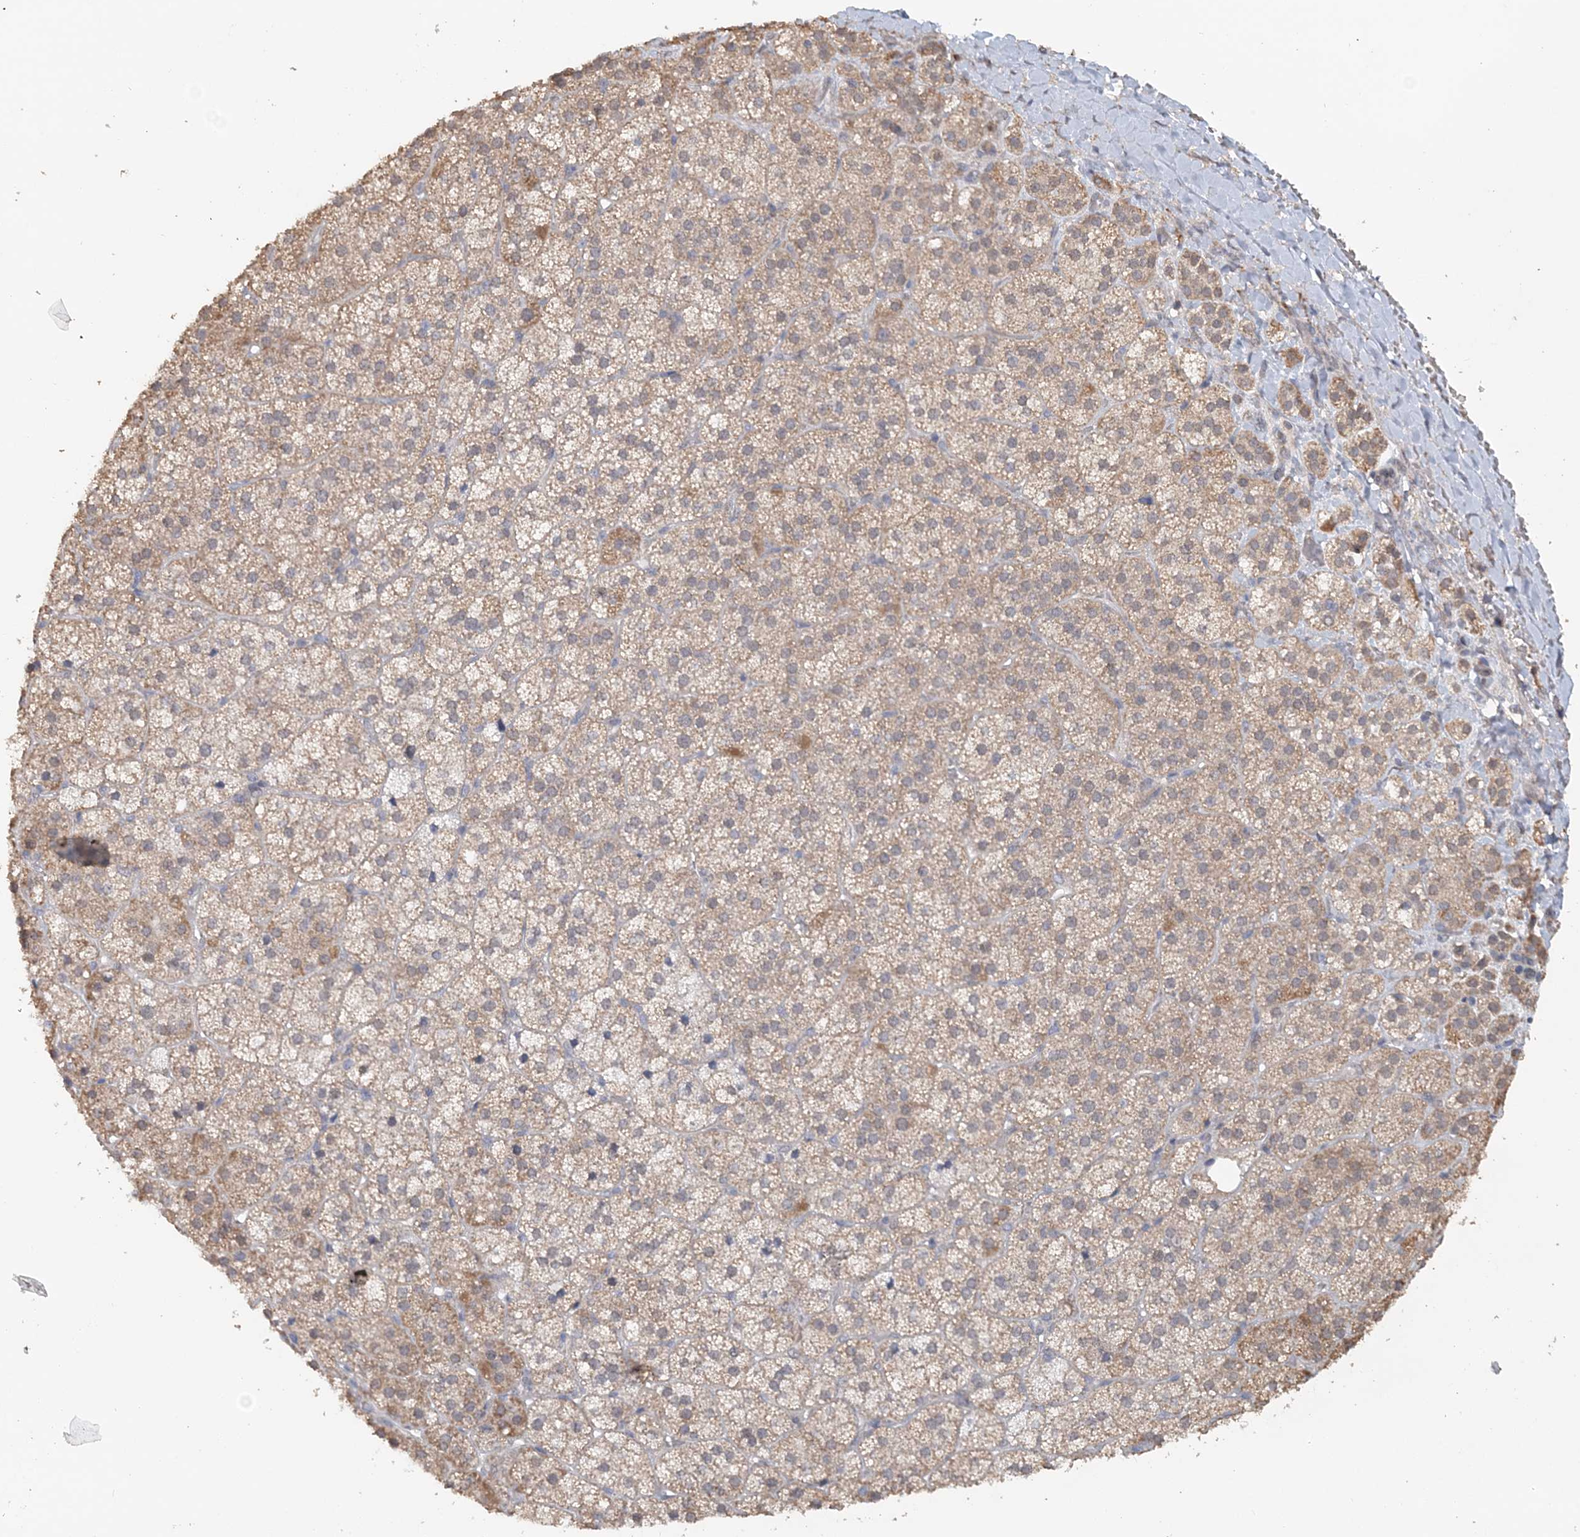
{"staining": {"intensity": "weak", "quantity": ">75%", "location": "cytoplasmic/membranous"}, "tissue": "adrenal gland", "cell_type": "Glandular cells", "image_type": "normal", "snomed": [{"axis": "morphology", "description": "Normal tissue, NOS"}, {"axis": "topography", "description": "Adrenal gland"}], "caption": "An image of adrenal gland stained for a protein shows weak cytoplasmic/membranous brown staining in glandular cells. (IHC, brightfield microscopy, high magnification).", "gene": "FBXO38", "patient": {"sex": "female", "age": 44}}